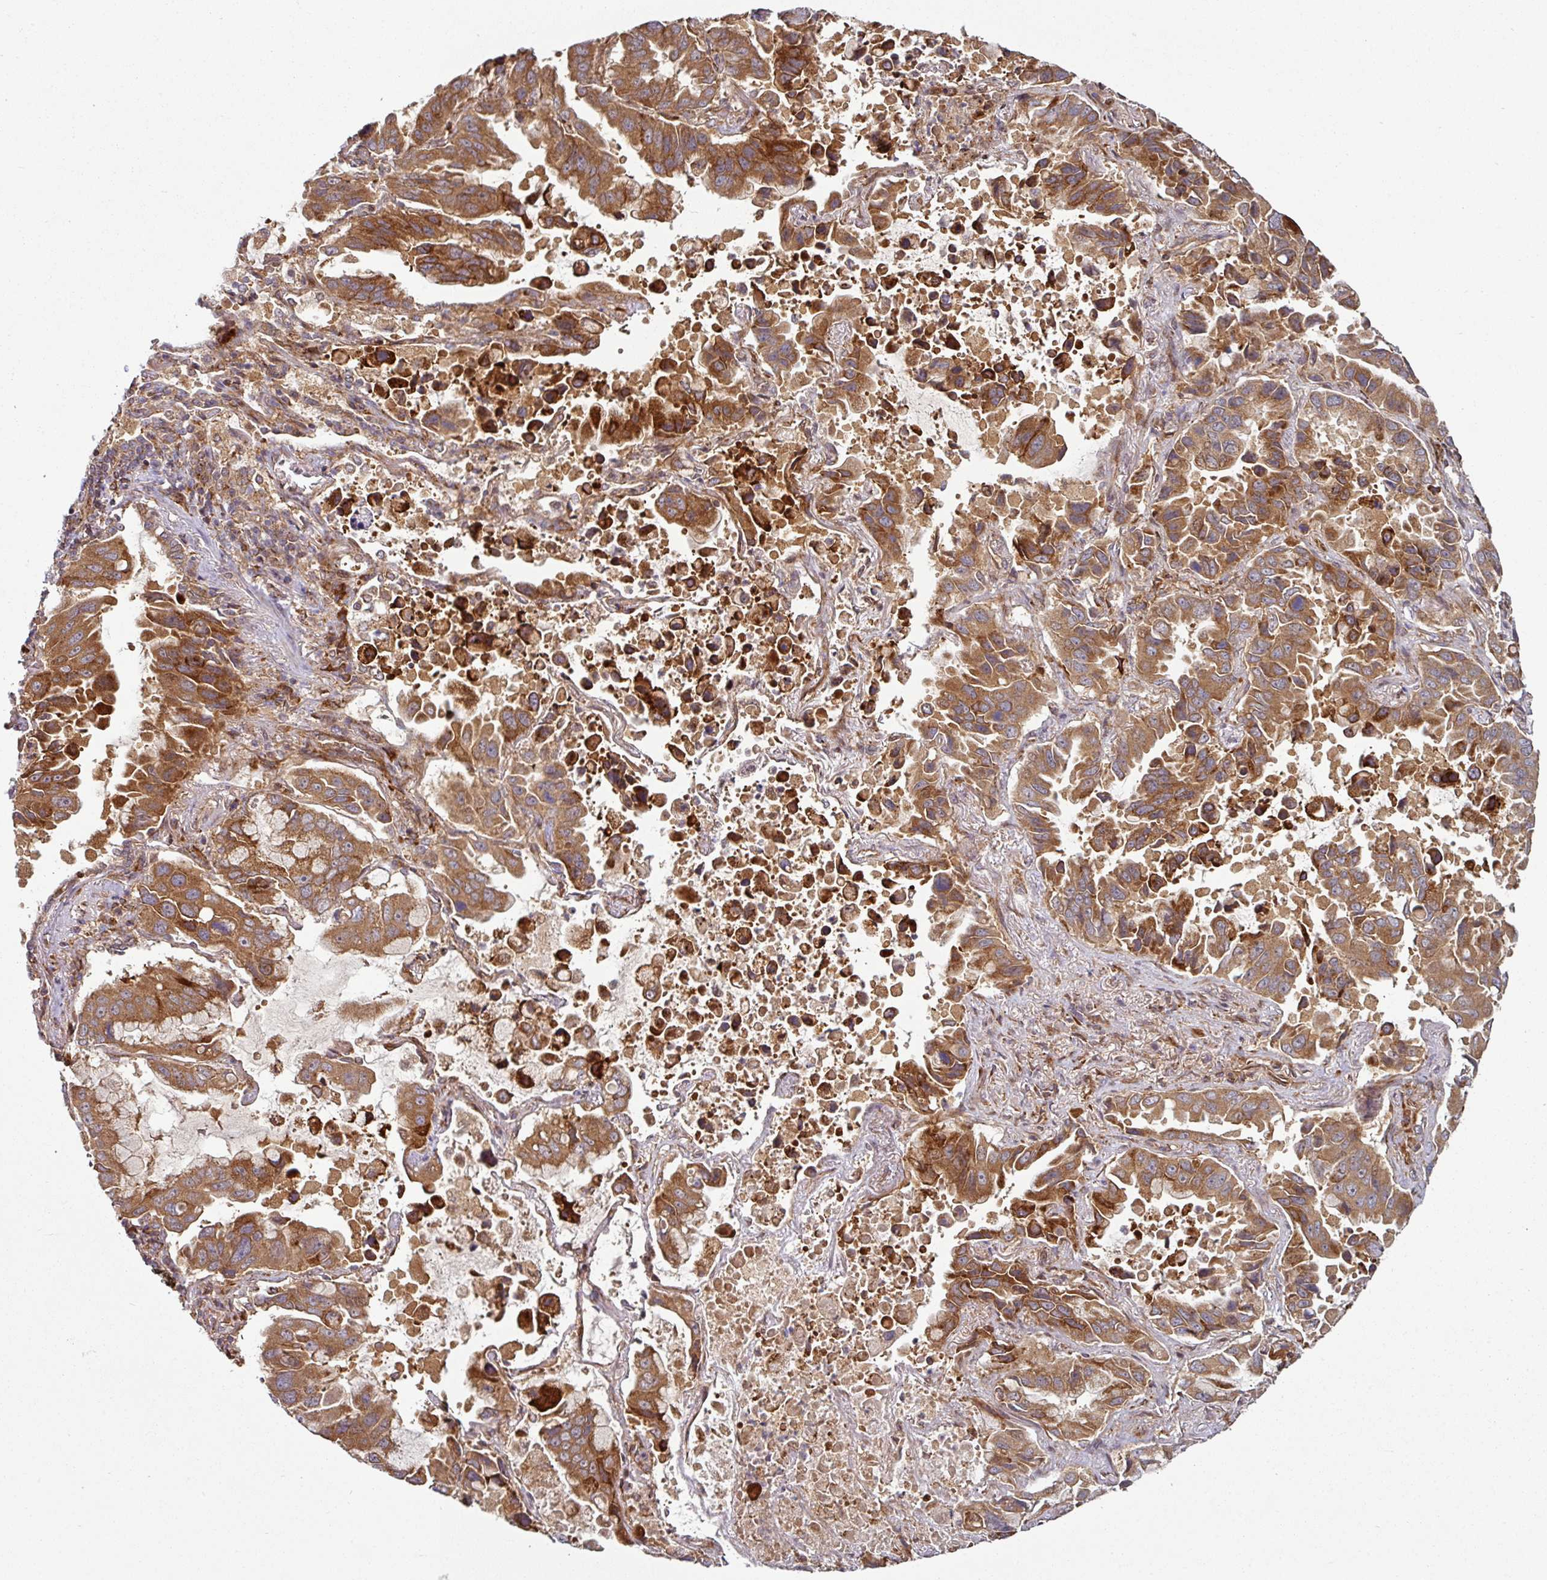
{"staining": {"intensity": "moderate", "quantity": ">75%", "location": "cytoplasmic/membranous"}, "tissue": "lung cancer", "cell_type": "Tumor cells", "image_type": "cancer", "snomed": [{"axis": "morphology", "description": "Adenocarcinoma, NOS"}, {"axis": "topography", "description": "Lung"}], "caption": "Brown immunohistochemical staining in human lung cancer exhibits moderate cytoplasmic/membranous positivity in about >75% of tumor cells.", "gene": "RAB5A", "patient": {"sex": "male", "age": 64}}